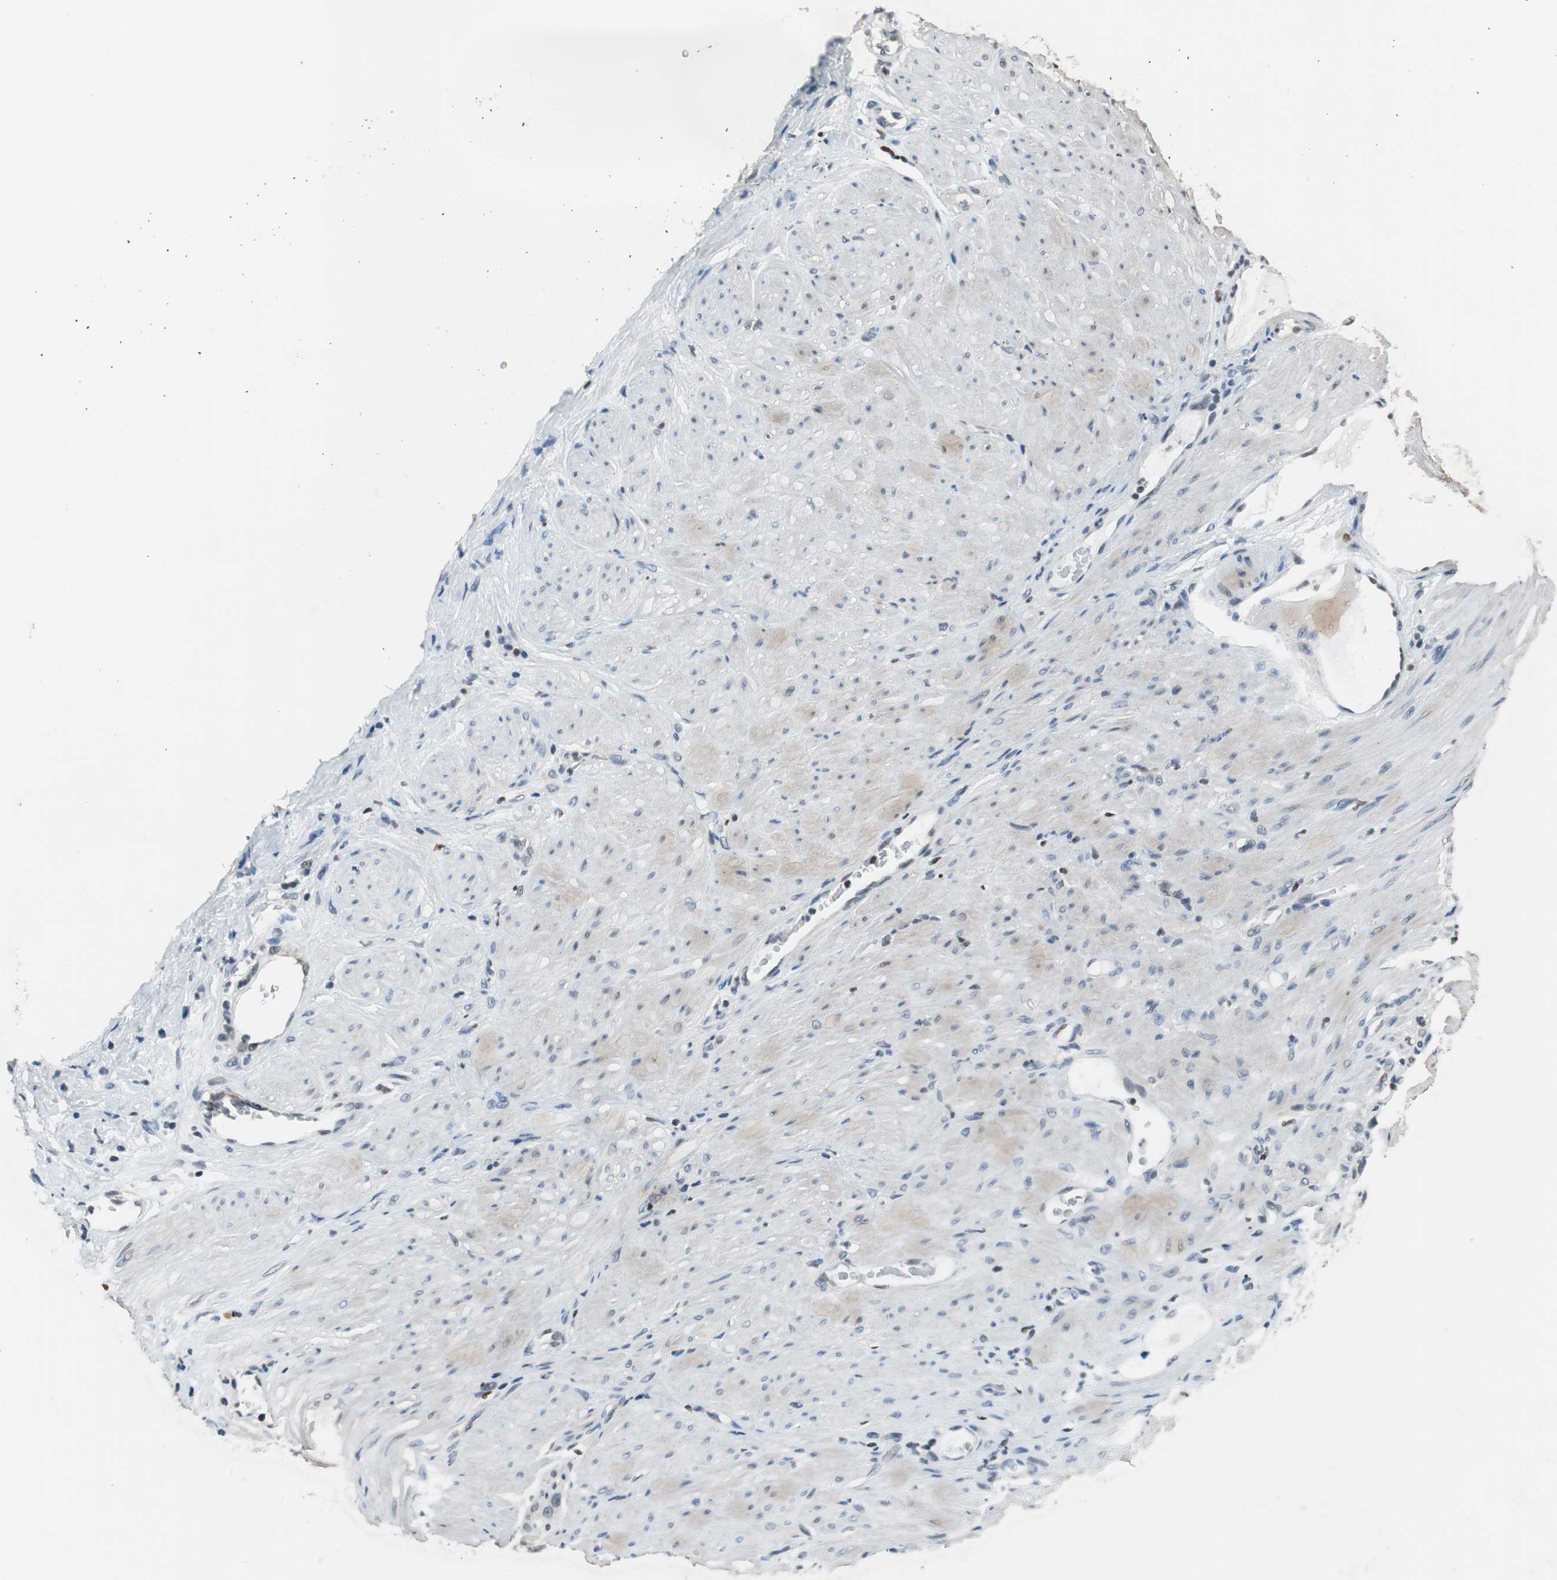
{"staining": {"intensity": "negative", "quantity": "none", "location": "none"}, "tissue": "stomach cancer", "cell_type": "Tumor cells", "image_type": "cancer", "snomed": [{"axis": "morphology", "description": "Adenocarcinoma, NOS"}, {"axis": "topography", "description": "Stomach"}], "caption": "The immunohistochemistry (IHC) image has no significant expression in tumor cells of stomach cancer (adenocarcinoma) tissue. (DAB (3,3'-diaminobenzidine) immunohistochemistry (IHC), high magnification).", "gene": "MAFB", "patient": {"sex": "male", "age": 82}}